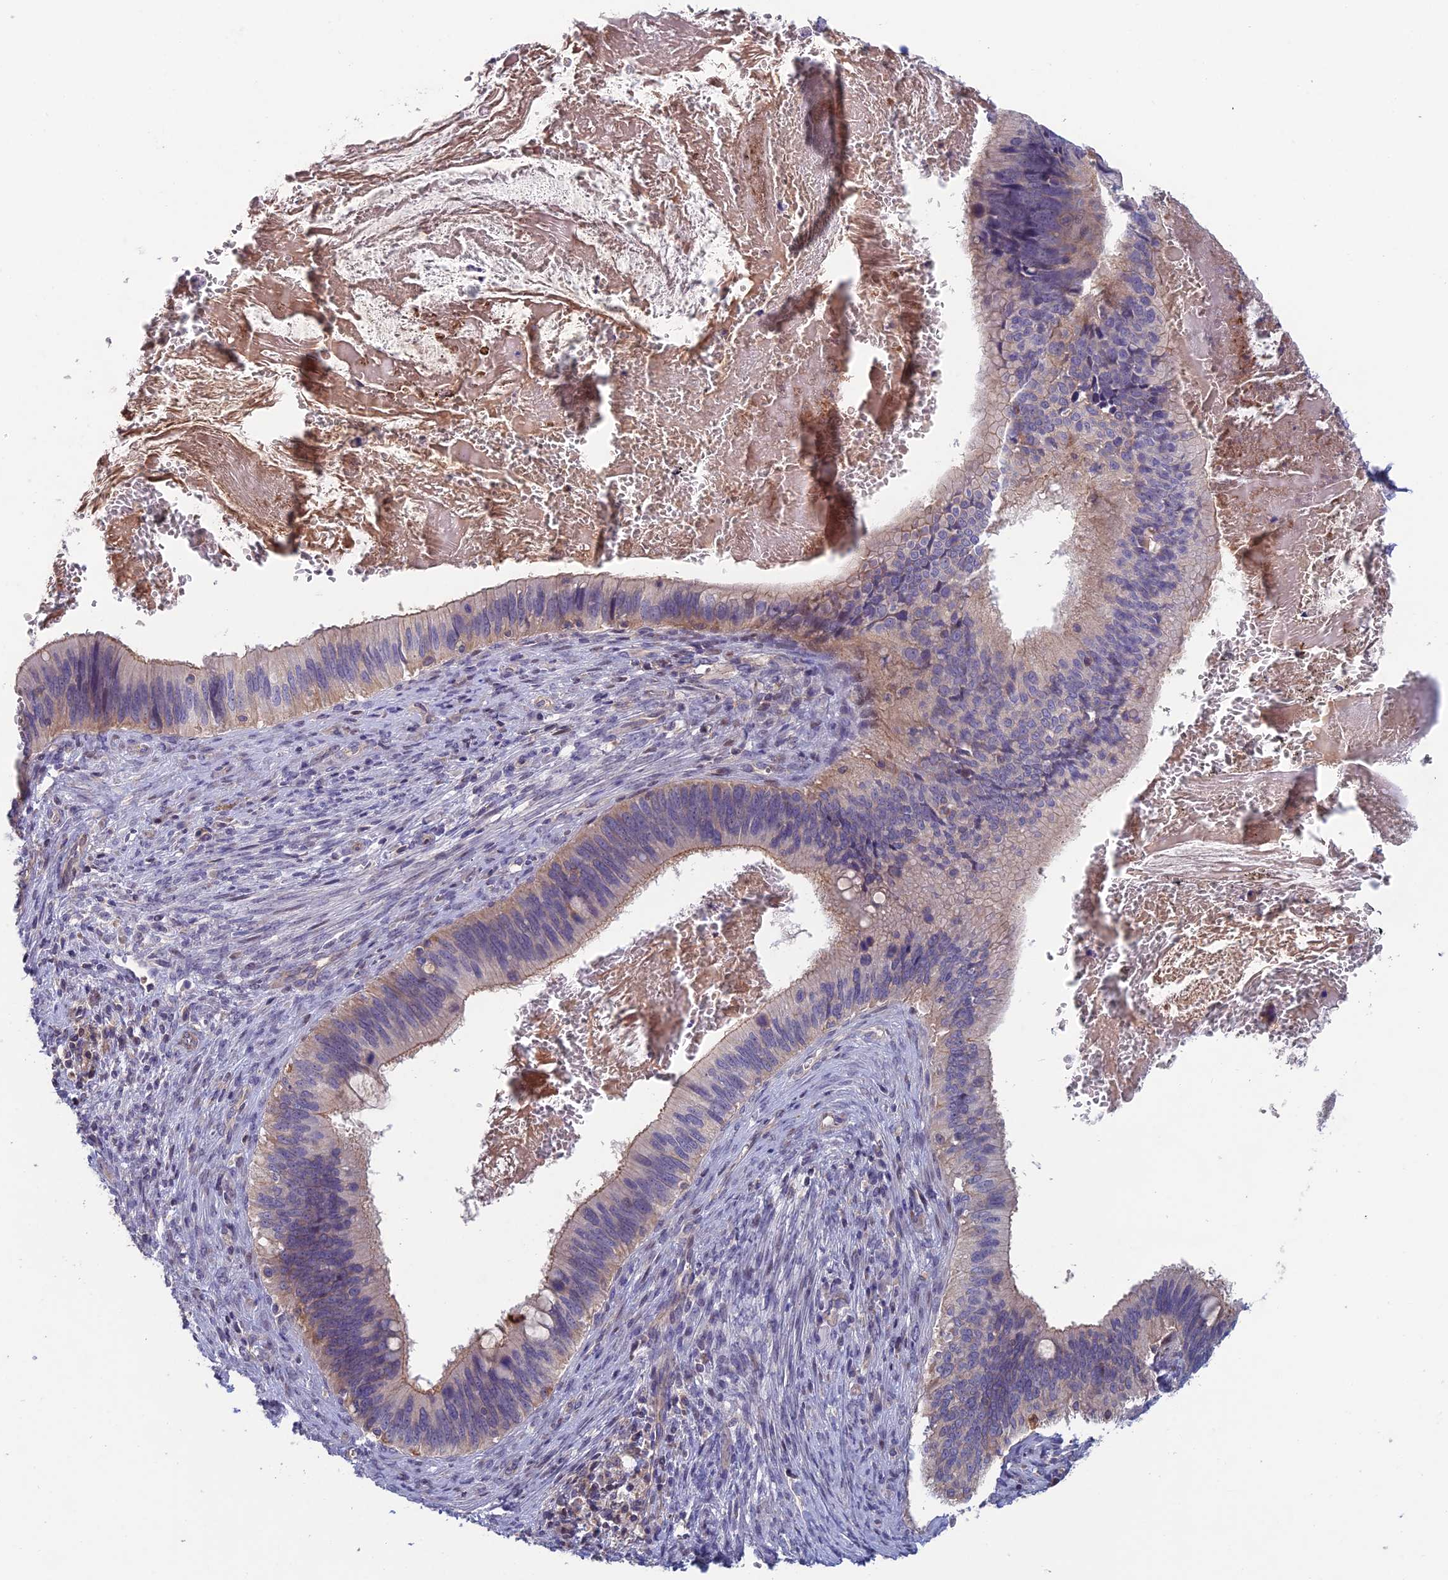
{"staining": {"intensity": "weak", "quantity": "25%-75%", "location": "cytoplasmic/membranous"}, "tissue": "cervical cancer", "cell_type": "Tumor cells", "image_type": "cancer", "snomed": [{"axis": "morphology", "description": "Adenocarcinoma, NOS"}, {"axis": "topography", "description": "Cervix"}], "caption": "Immunohistochemical staining of human cervical cancer (adenocarcinoma) reveals low levels of weak cytoplasmic/membranous staining in approximately 25%-75% of tumor cells. The staining was performed using DAB (3,3'-diaminobenzidine), with brown indicating positive protein expression. Nuclei are stained blue with hematoxylin.", "gene": "USP37", "patient": {"sex": "female", "age": 42}}